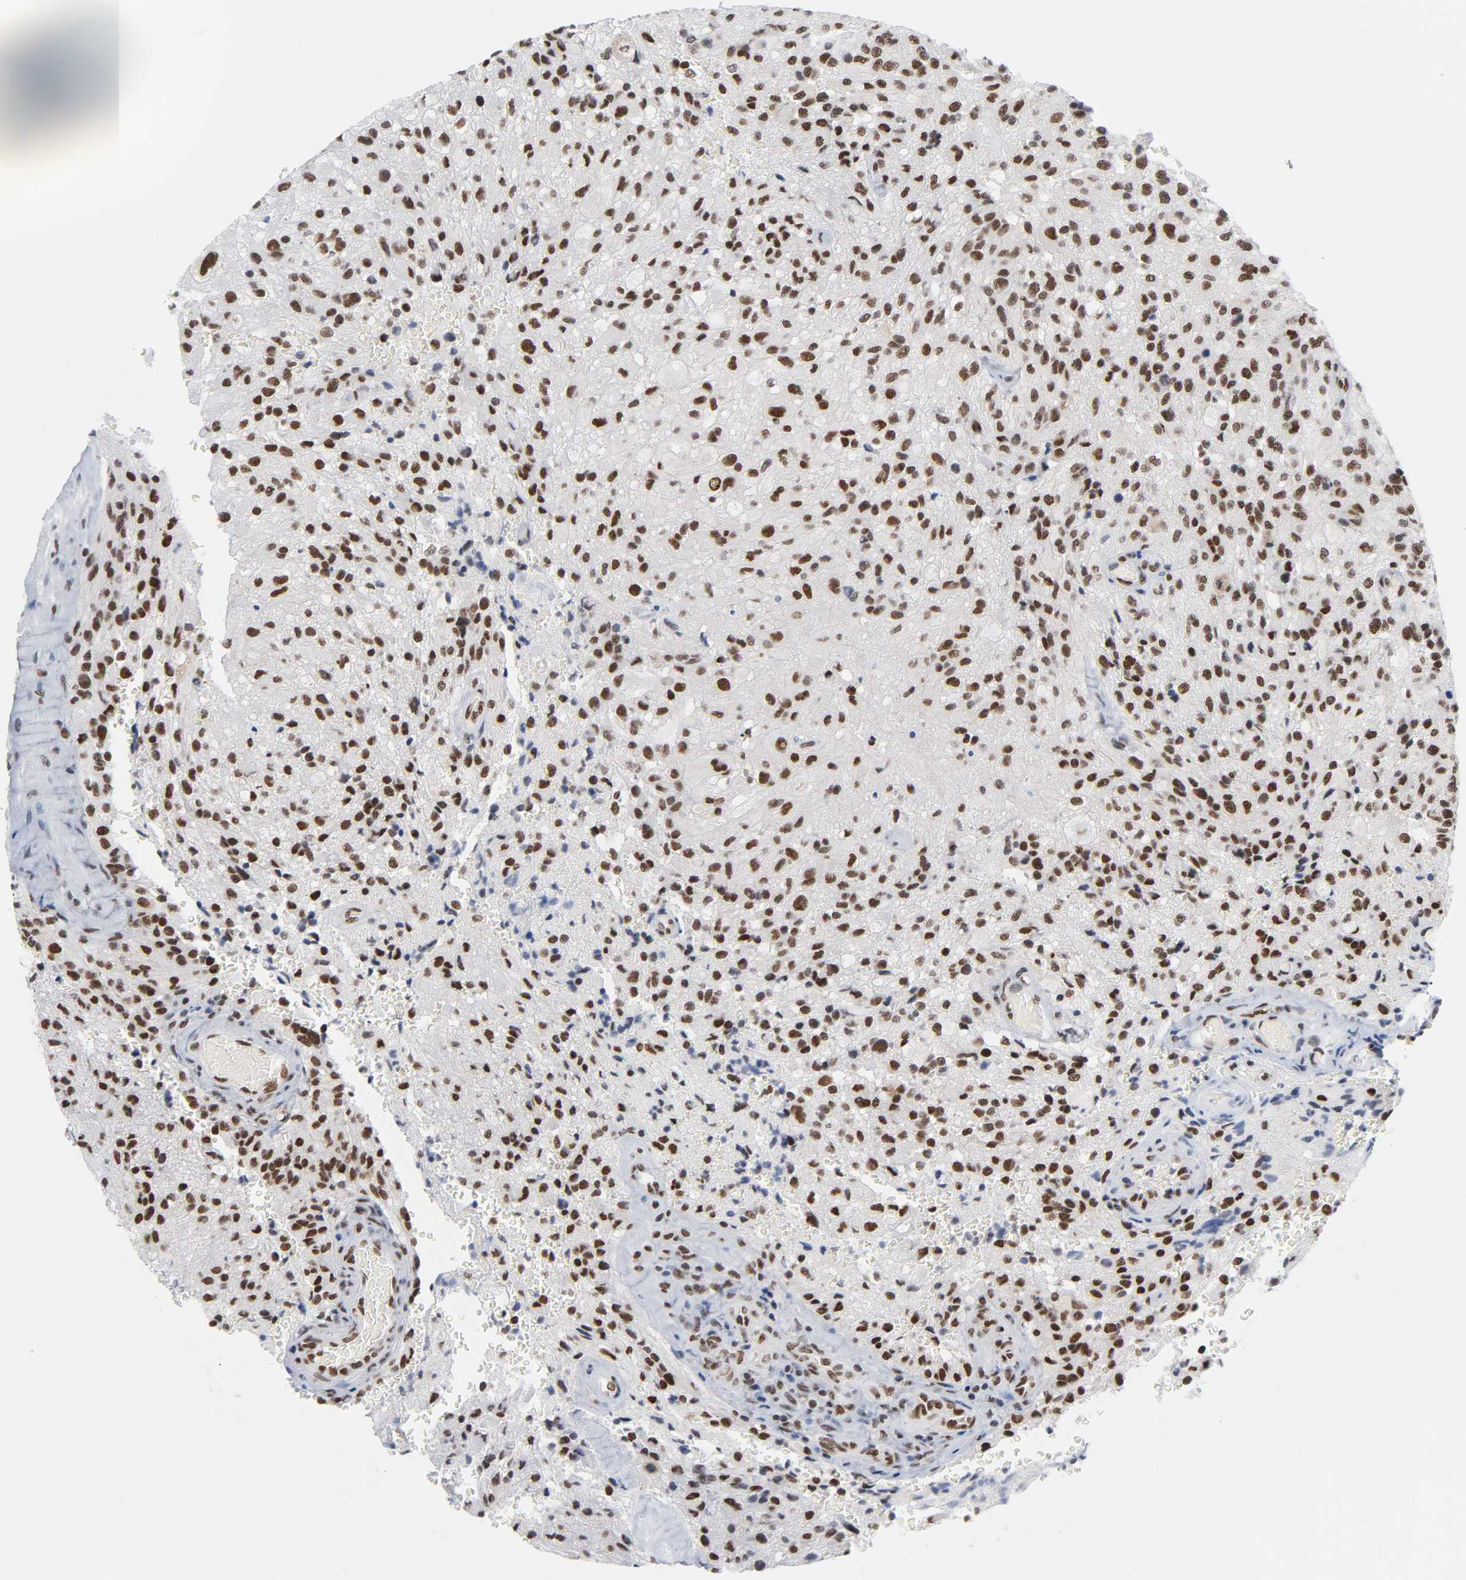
{"staining": {"intensity": "strong", "quantity": ">75%", "location": "nuclear"}, "tissue": "glioma", "cell_type": "Tumor cells", "image_type": "cancer", "snomed": [{"axis": "morphology", "description": "Normal tissue, NOS"}, {"axis": "morphology", "description": "Glioma, malignant, High grade"}, {"axis": "topography", "description": "Cerebral cortex"}], "caption": "IHC (DAB) staining of human glioma reveals strong nuclear protein positivity in approximately >75% of tumor cells. (IHC, brightfield microscopy, high magnification).", "gene": "CSTF2", "patient": {"sex": "male", "age": 56}}